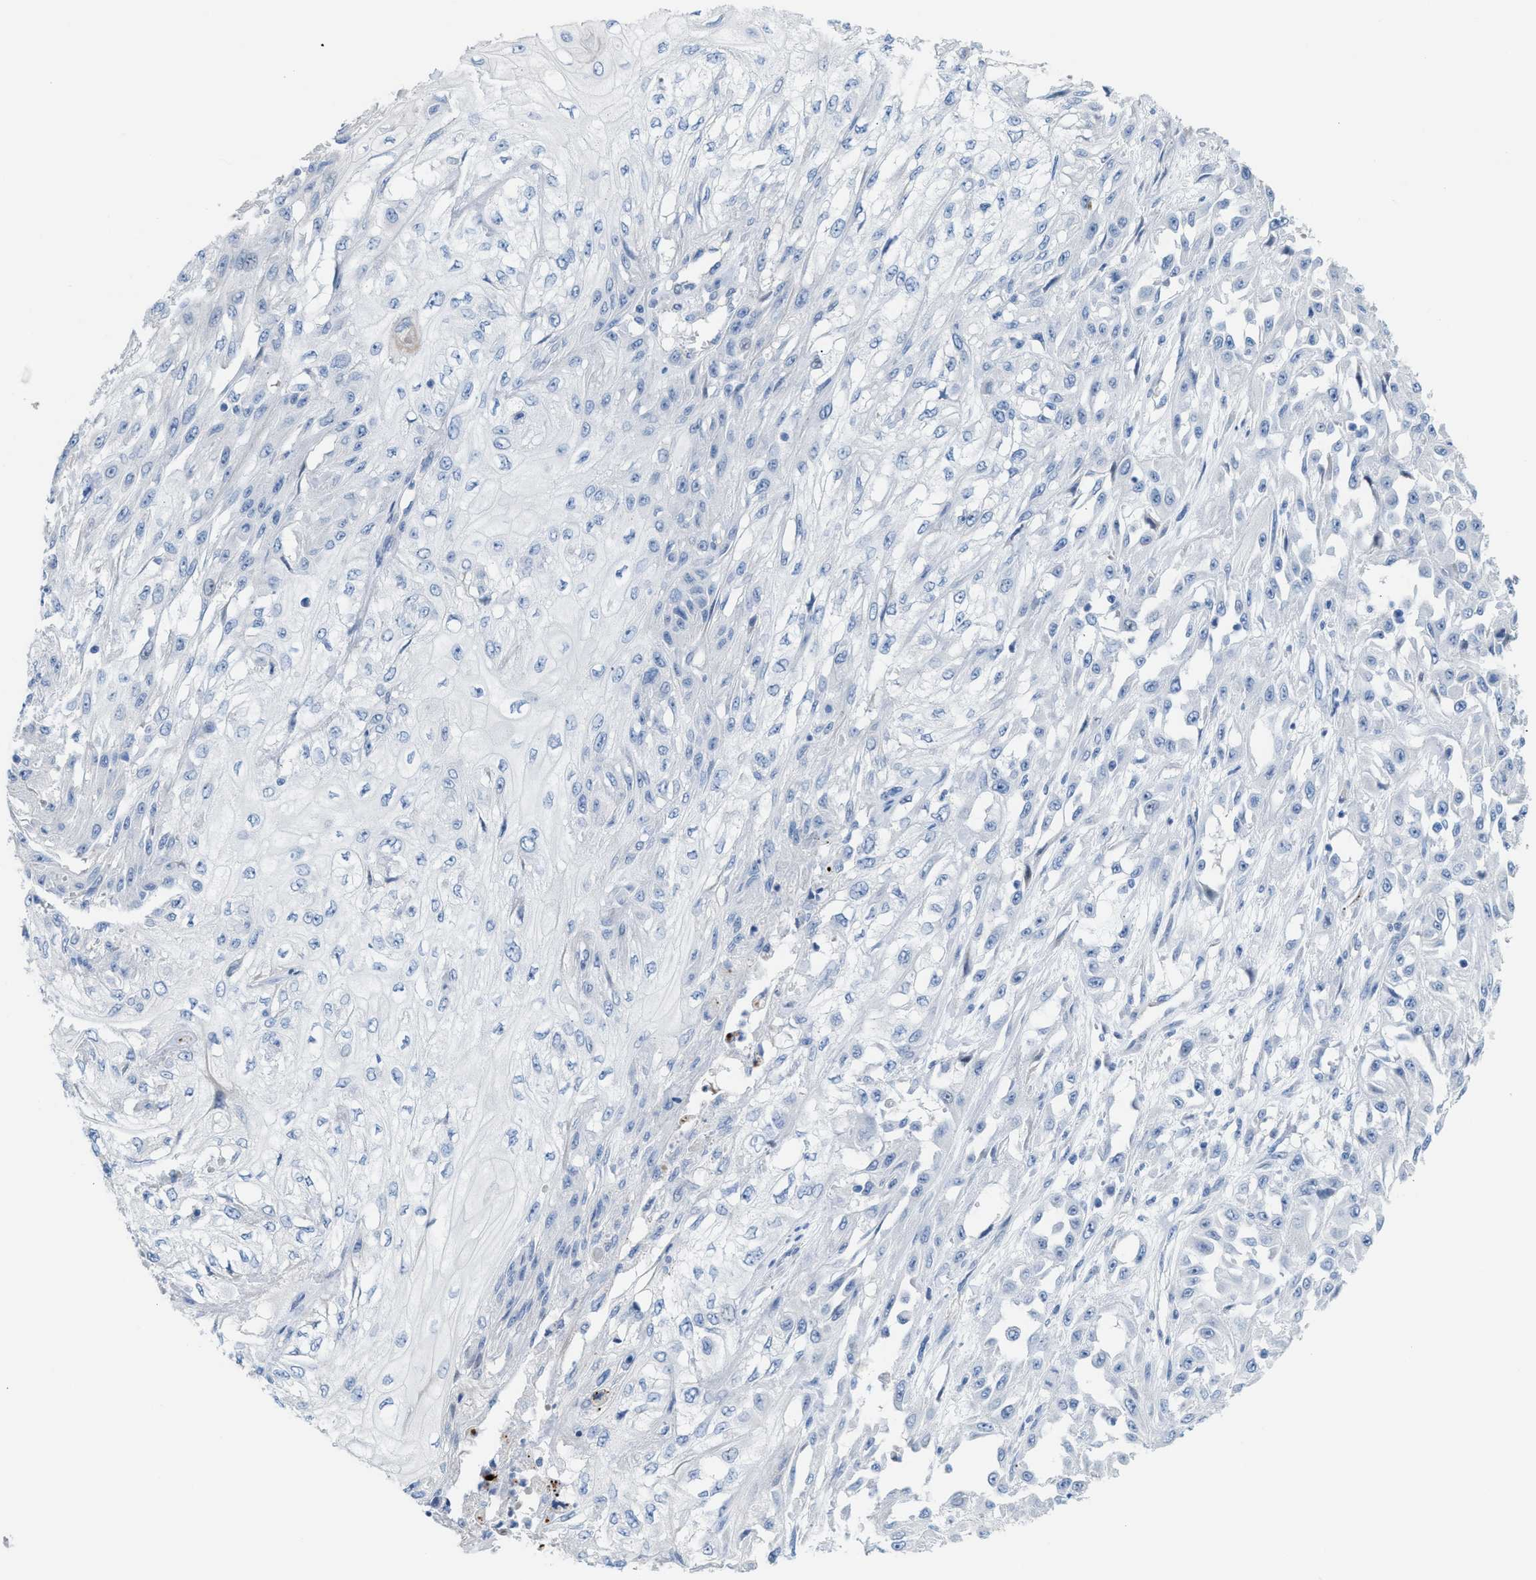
{"staining": {"intensity": "negative", "quantity": "none", "location": "none"}, "tissue": "skin cancer", "cell_type": "Tumor cells", "image_type": "cancer", "snomed": [{"axis": "morphology", "description": "Squamous cell carcinoma, NOS"}, {"axis": "morphology", "description": "Squamous cell carcinoma, metastatic, NOS"}, {"axis": "topography", "description": "Skin"}, {"axis": "topography", "description": "Lymph node"}], "caption": "This is an immunohistochemistry (IHC) micrograph of skin cancer. There is no staining in tumor cells.", "gene": "MPP3", "patient": {"sex": "male", "age": 75}}